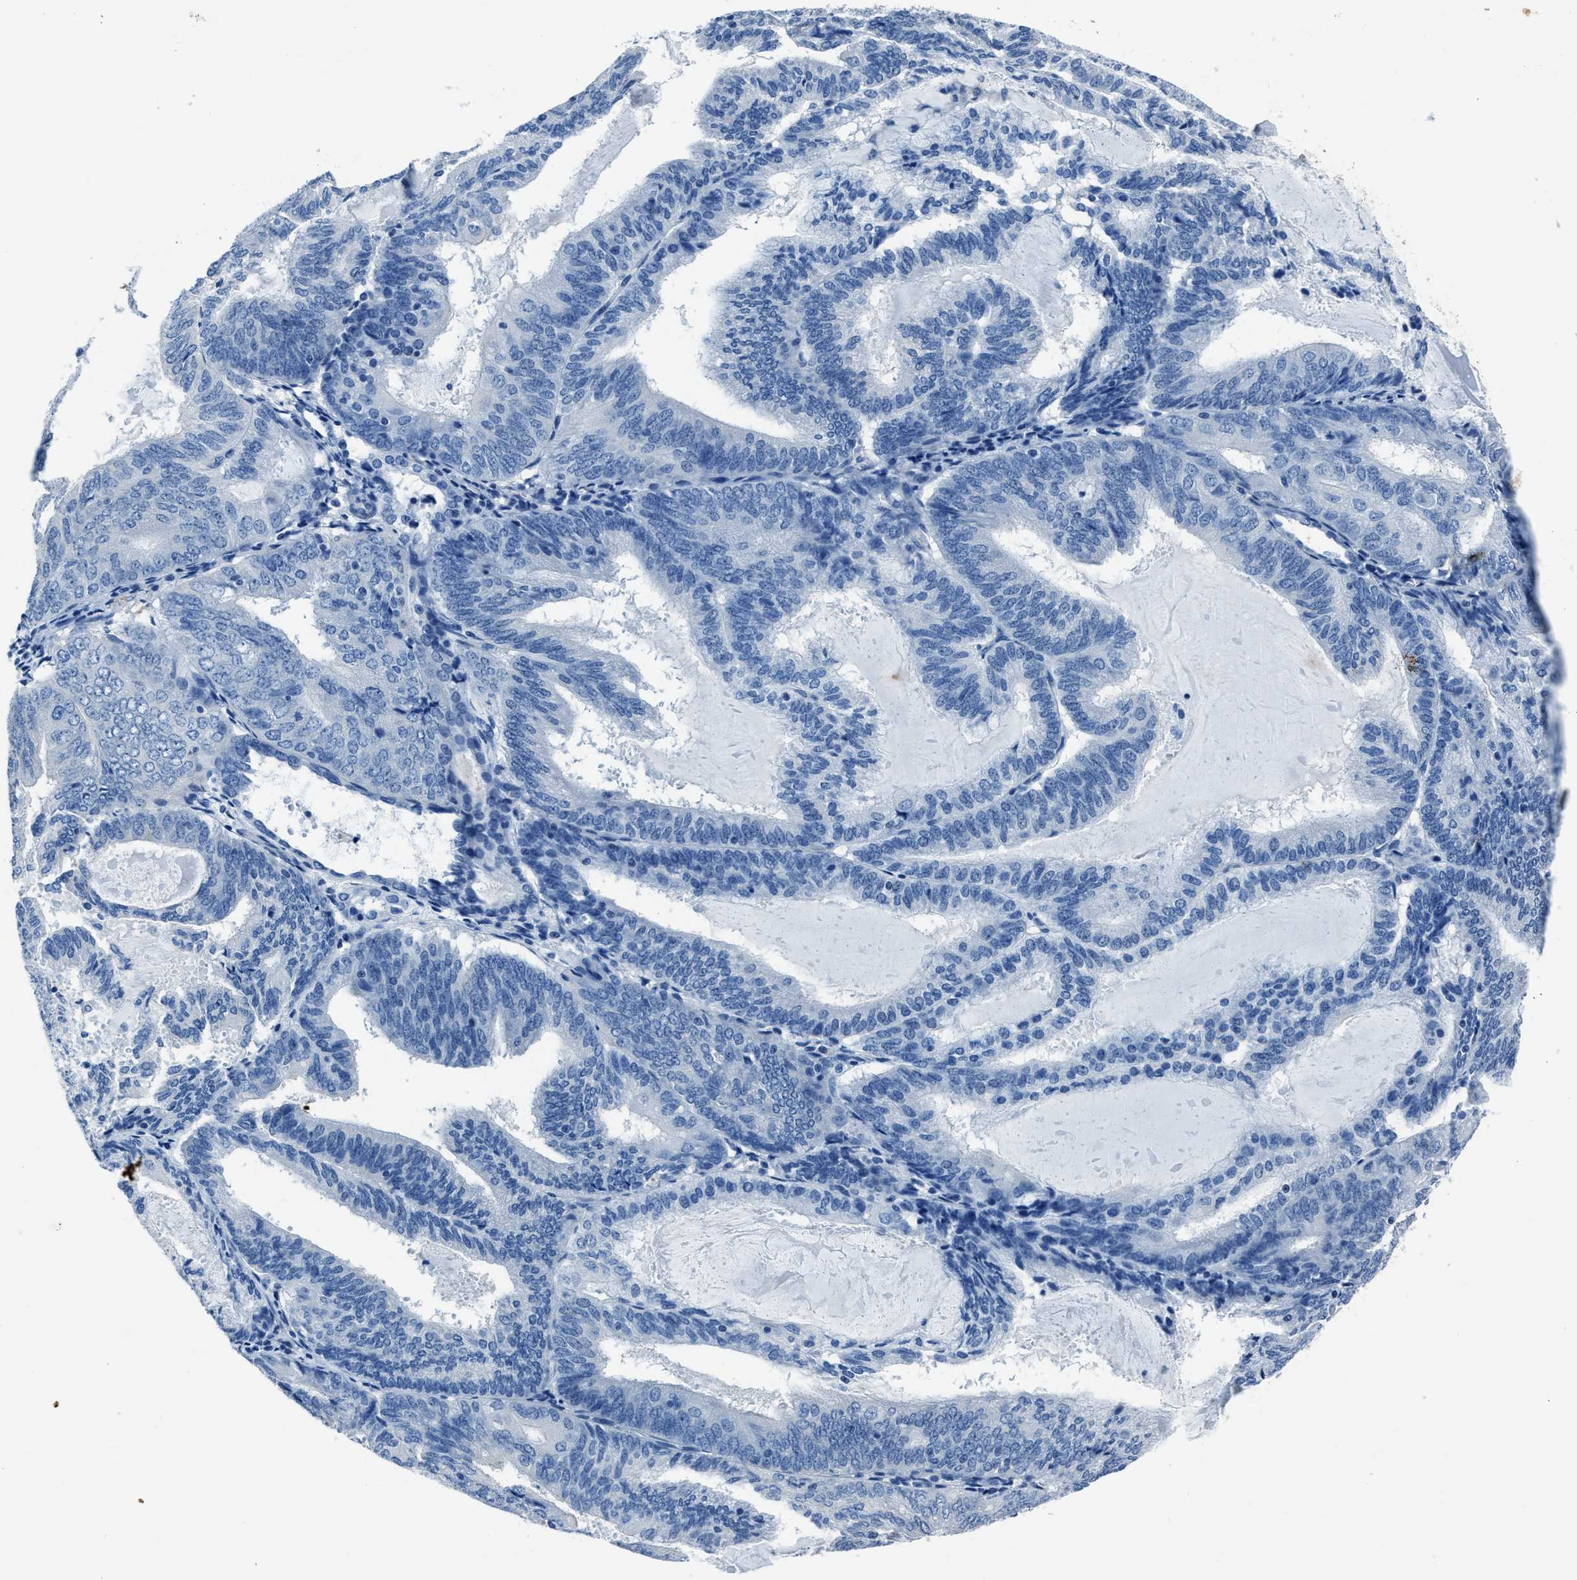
{"staining": {"intensity": "negative", "quantity": "none", "location": "none"}, "tissue": "endometrial cancer", "cell_type": "Tumor cells", "image_type": "cancer", "snomed": [{"axis": "morphology", "description": "Adenocarcinoma, NOS"}, {"axis": "topography", "description": "Endometrium"}], "caption": "Photomicrograph shows no significant protein staining in tumor cells of adenocarcinoma (endometrial).", "gene": "NACAD", "patient": {"sex": "female", "age": 81}}